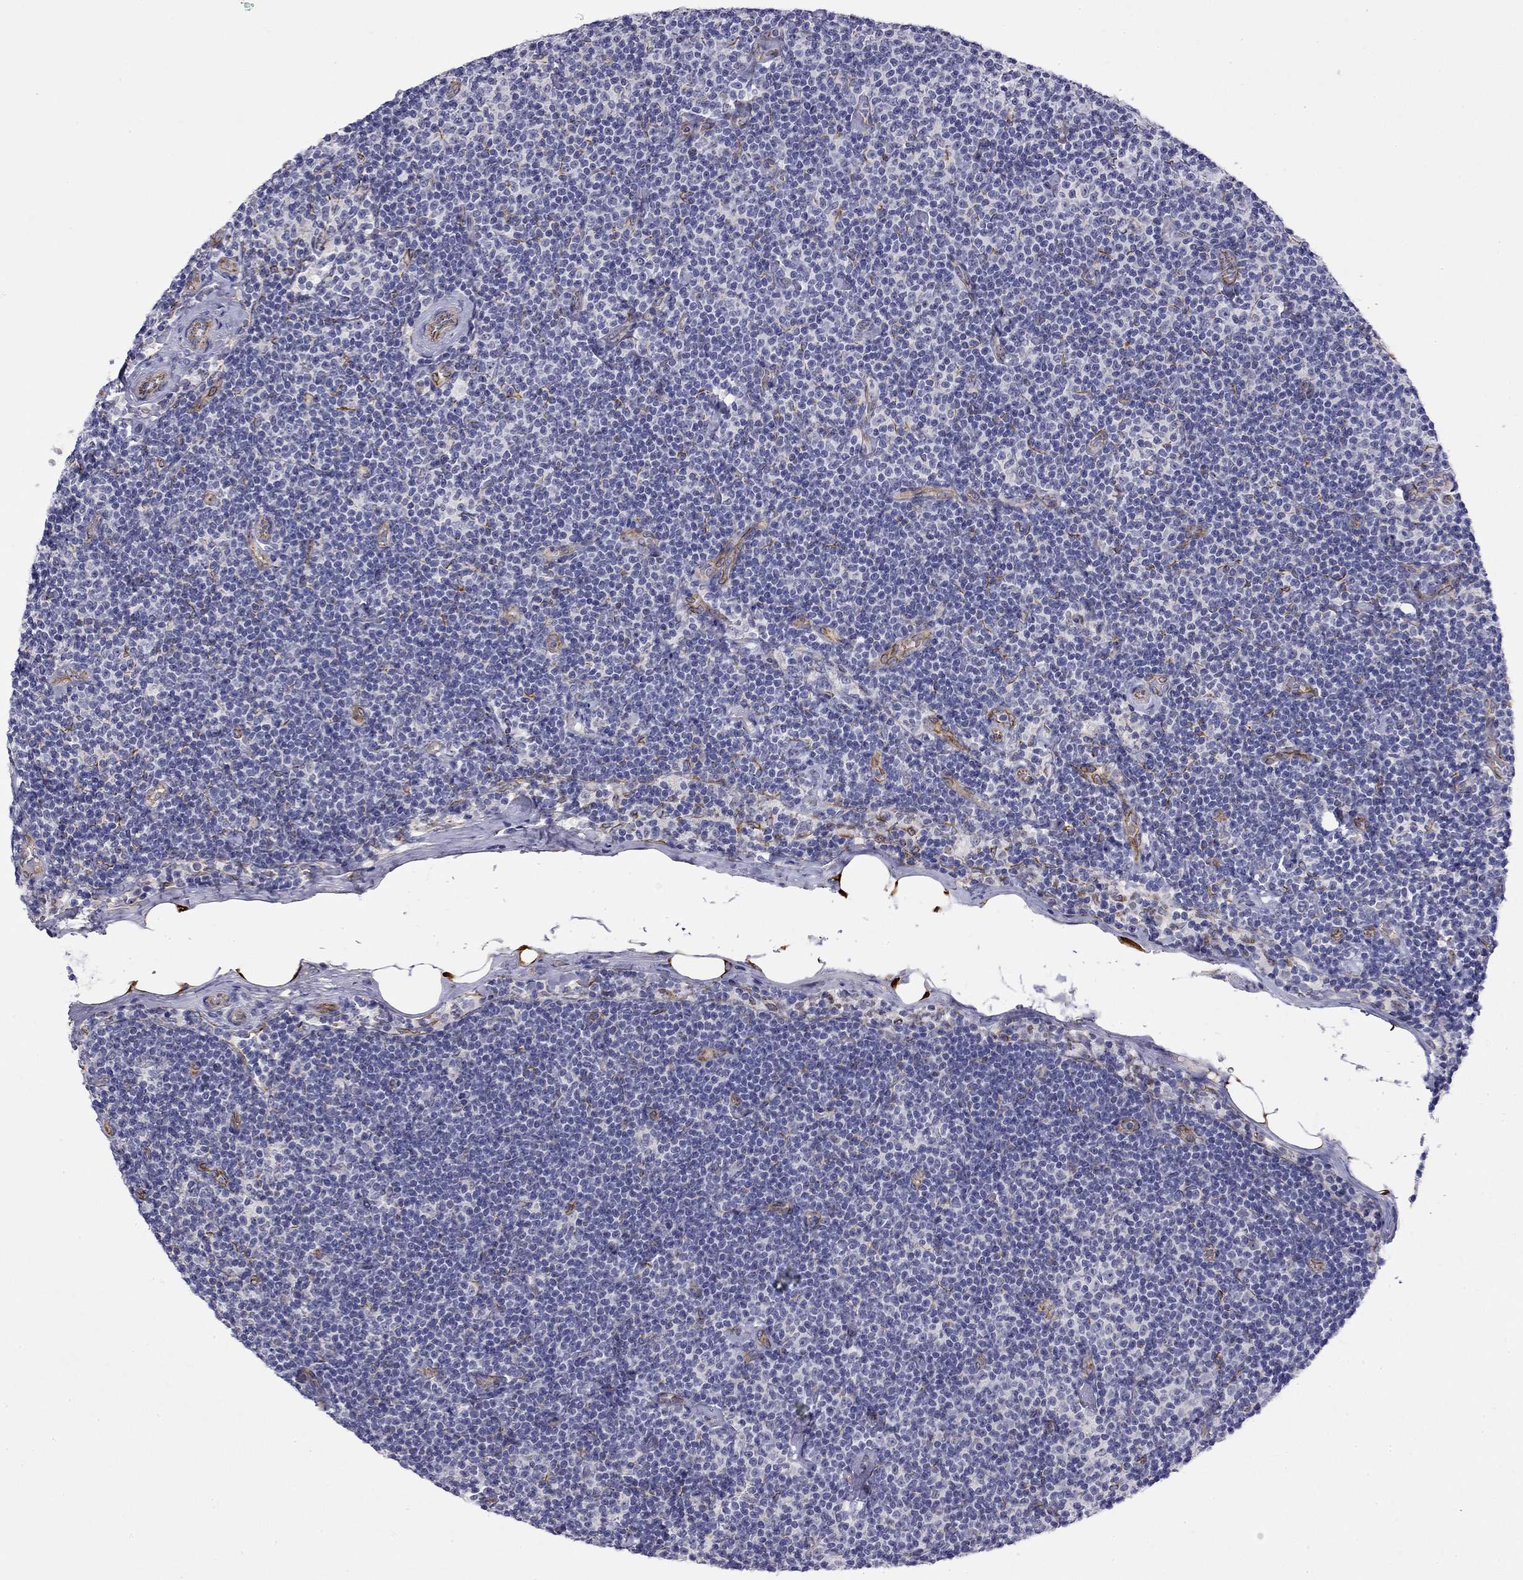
{"staining": {"intensity": "negative", "quantity": "none", "location": "none"}, "tissue": "lymphoma", "cell_type": "Tumor cells", "image_type": "cancer", "snomed": [{"axis": "morphology", "description": "Malignant lymphoma, non-Hodgkin's type, Low grade"}, {"axis": "topography", "description": "Lymph node"}], "caption": "A high-resolution histopathology image shows immunohistochemistry staining of lymphoma, which reveals no significant expression in tumor cells.", "gene": "RTL1", "patient": {"sex": "male", "age": 81}}